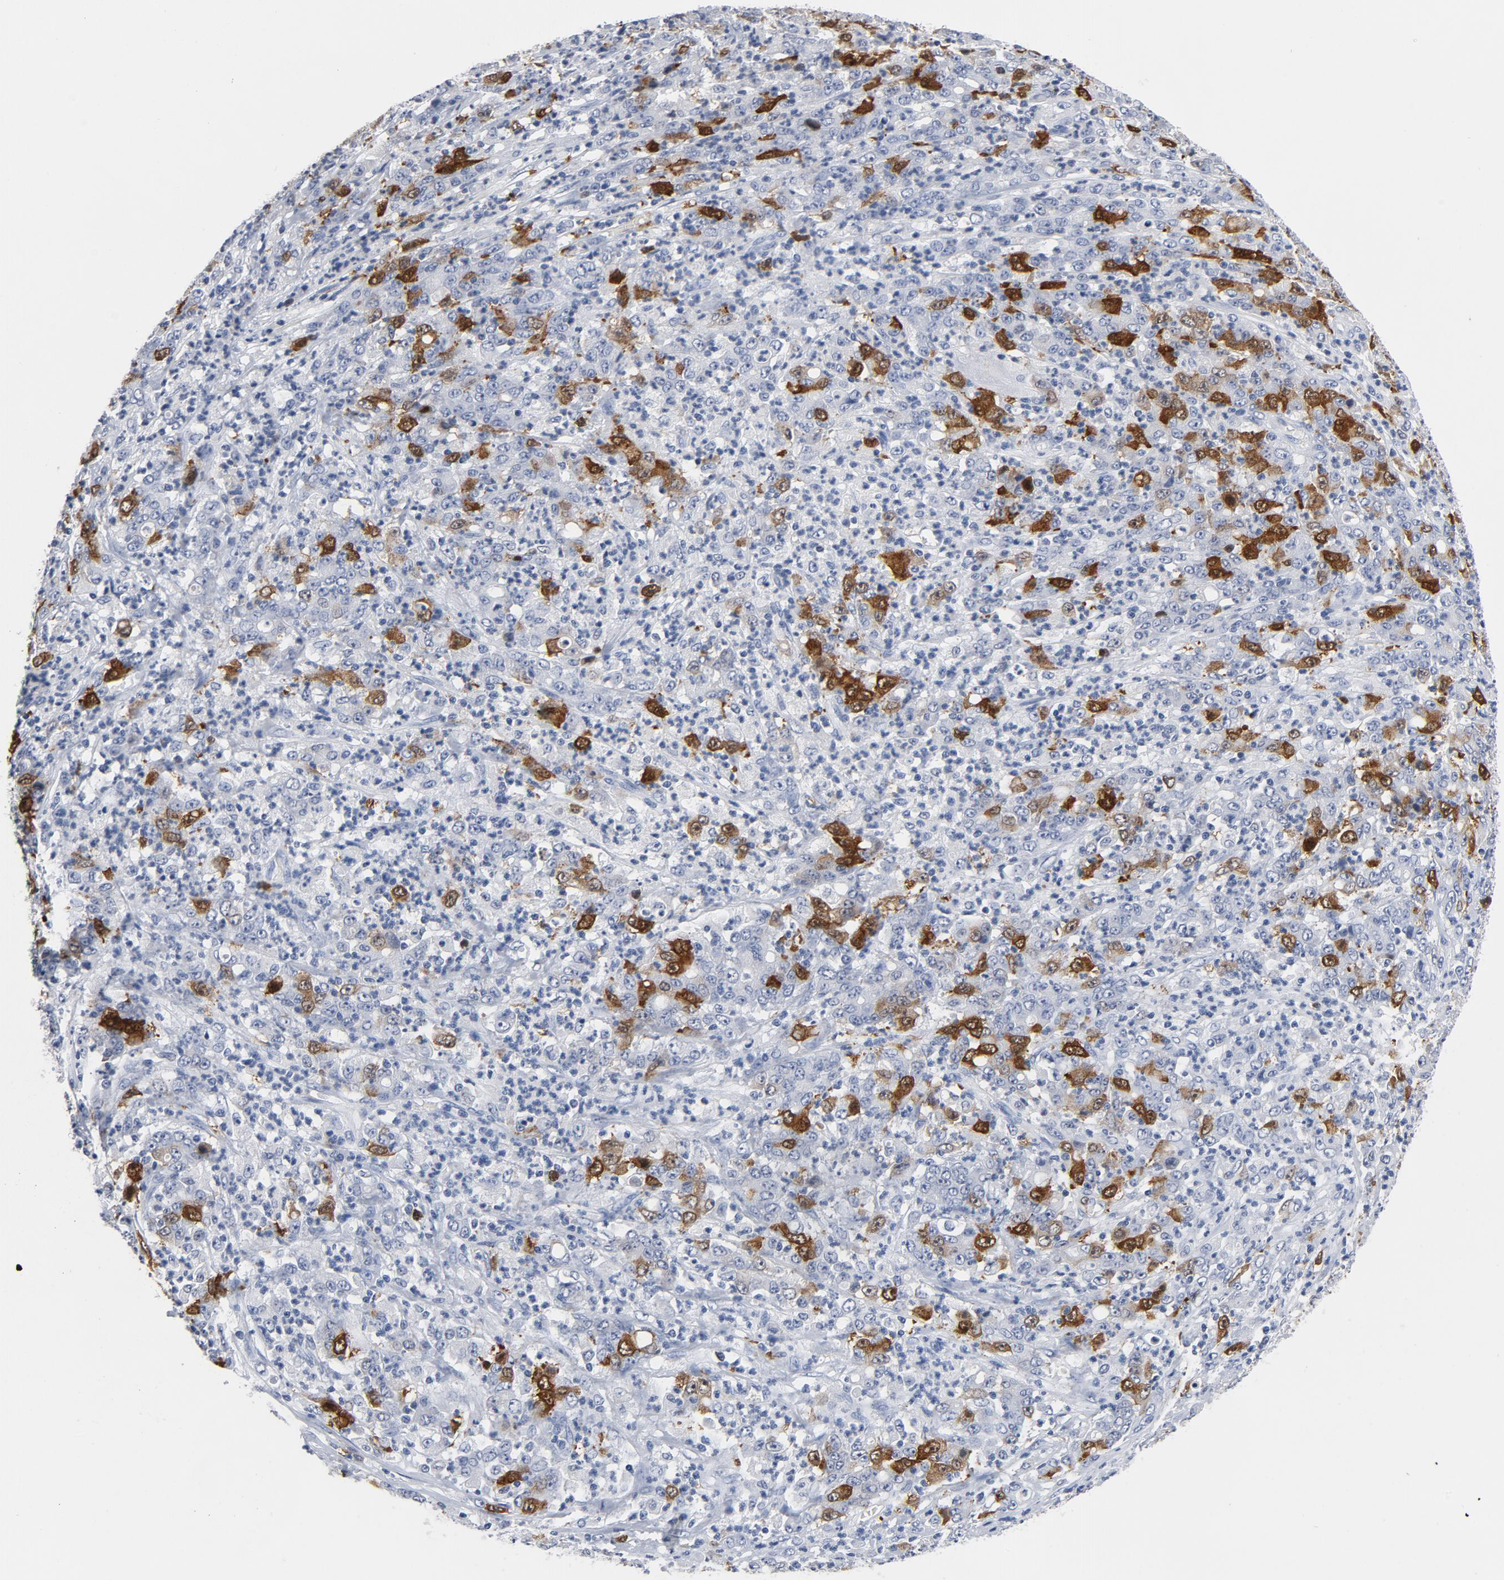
{"staining": {"intensity": "strong", "quantity": "25%-75%", "location": "nuclear"}, "tissue": "stomach cancer", "cell_type": "Tumor cells", "image_type": "cancer", "snomed": [{"axis": "morphology", "description": "Adenocarcinoma, NOS"}, {"axis": "topography", "description": "Stomach, lower"}], "caption": "Immunohistochemical staining of stomach adenocarcinoma demonstrates high levels of strong nuclear protein staining in approximately 25%-75% of tumor cells.", "gene": "CDC20", "patient": {"sex": "female", "age": 71}}